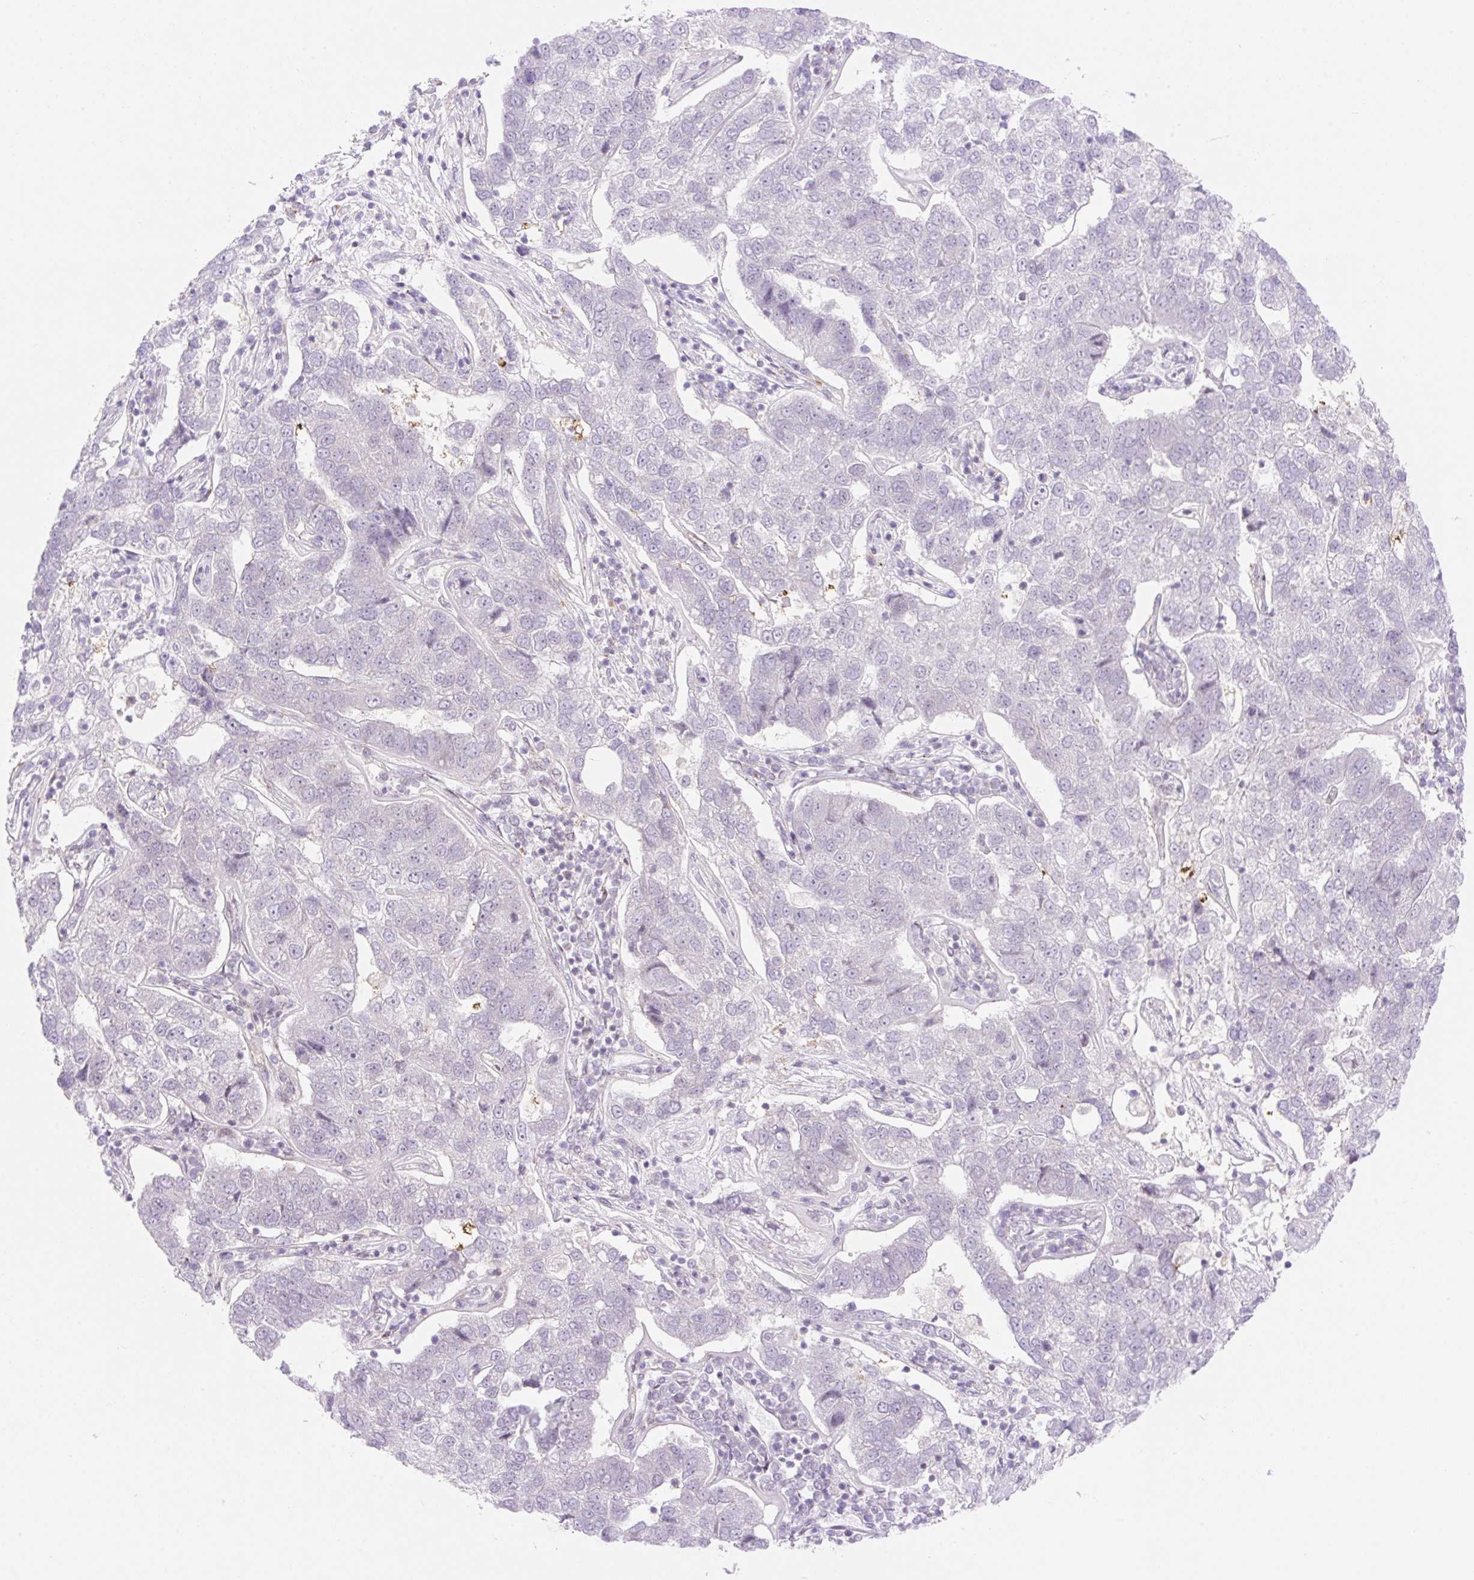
{"staining": {"intensity": "negative", "quantity": "none", "location": "none"}, "tissue": "pancreatic cancer", "cell_type": "Tumor cells", "image_type": "cancer", "snomed": [{"axis": "morphology", "description": "Adenocarcinoma, NOS"}, {"axis": "topography", "description": "Pancreas"}], "caption": "DAB (3,3'-diaminobenzidine) immunohistochemical staining of human adenocarcinoma (pancreatic) reveals no significant staining in tumor cells.", "gene": "ZFP41", "patient": {"sex": "female", "age": 61}}